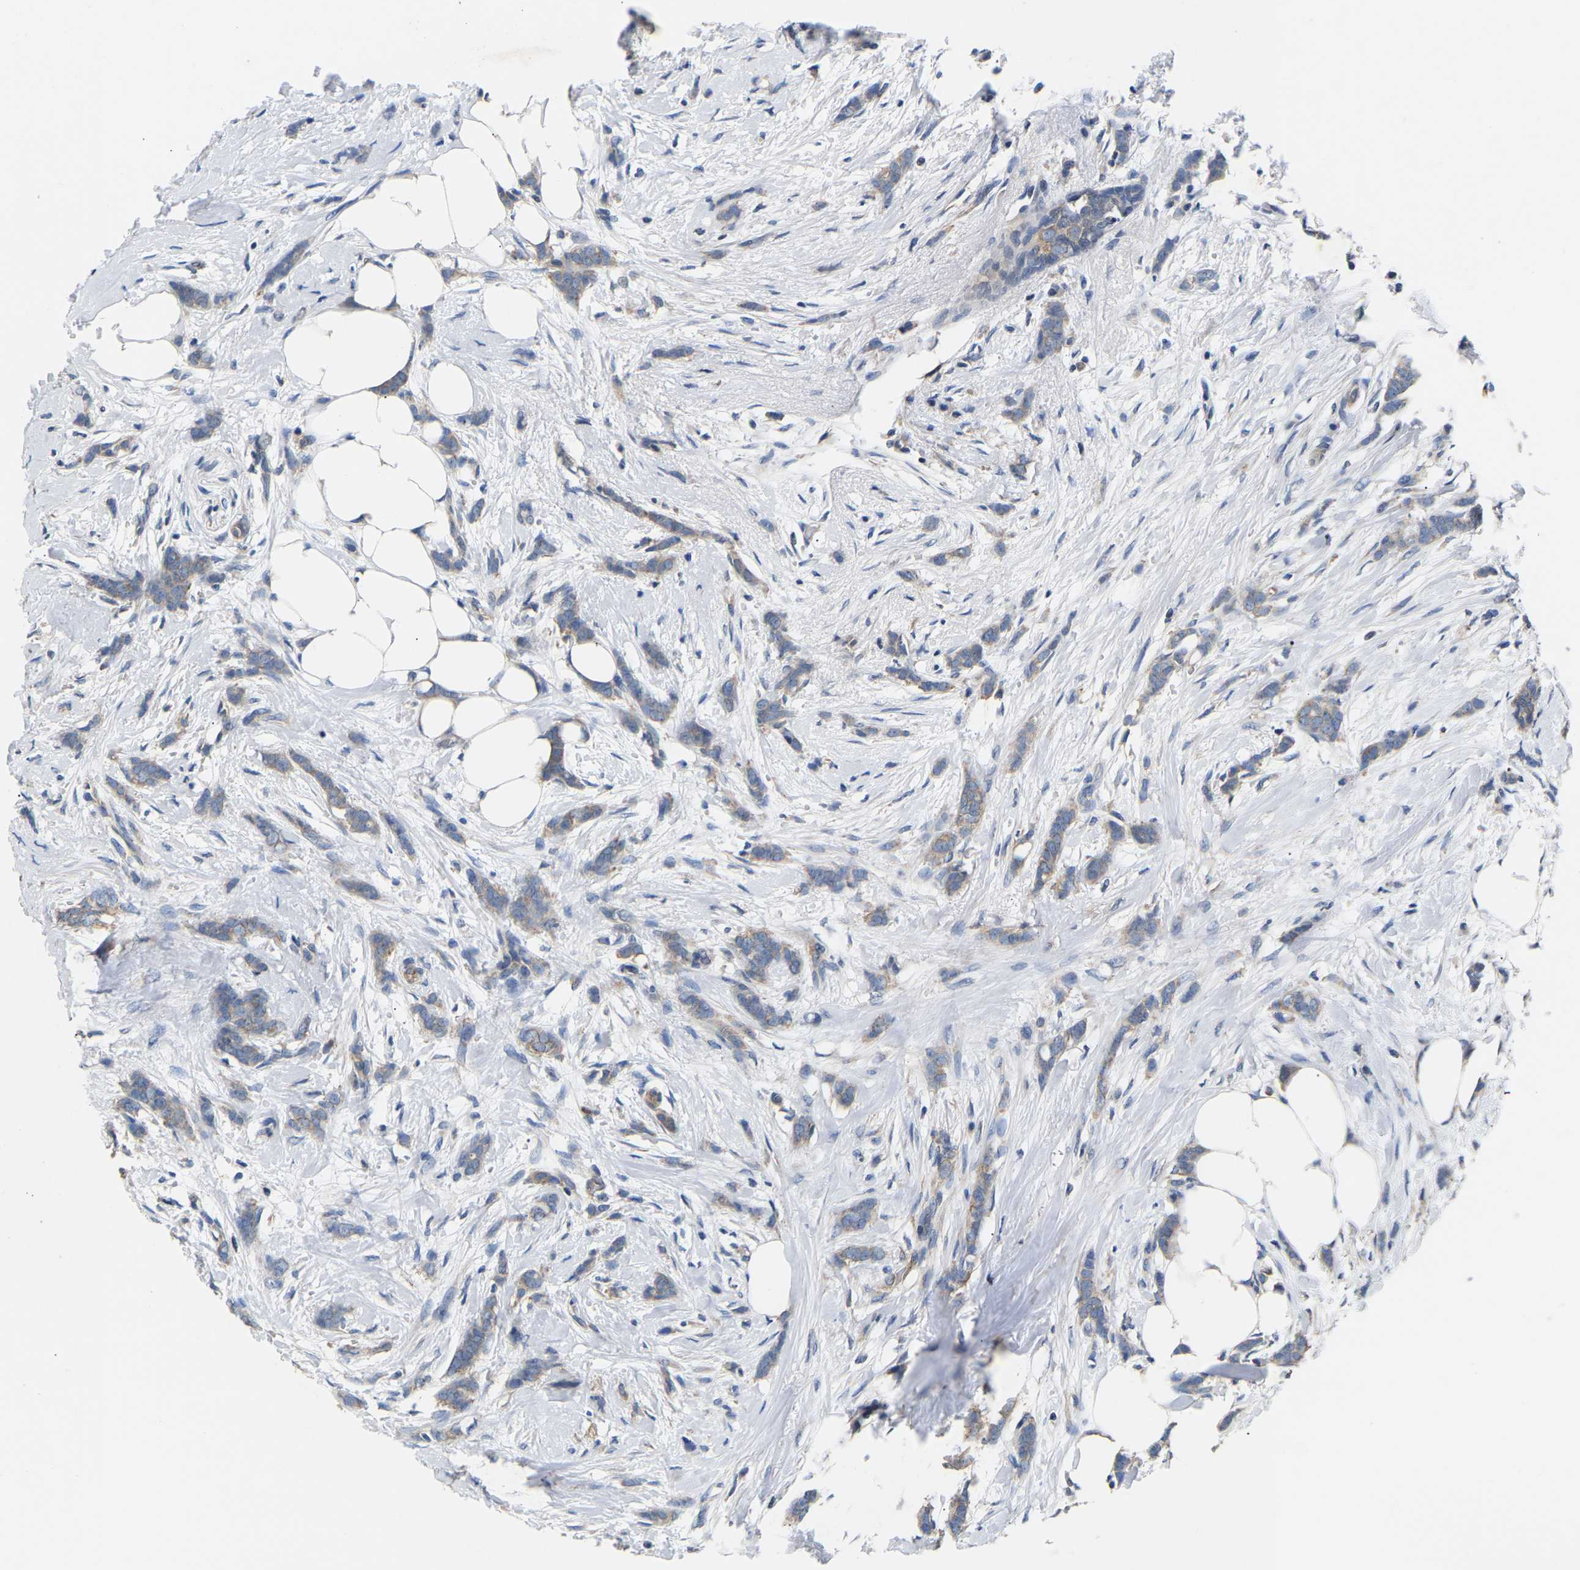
{"staining": {"intensity": "weak", "quantity": ">75%", "location": "cytoplasmic/membranous"}, "tissue": "breast cancer", "cell_type": "Tumor cells", "image_type": "cancer", "snomed": [{"axis": "morphology", "description": "Lobular carcinoma, in situ"}, {"axis": "morphology", "description": "Lobular carcinoma"}, {"axis": "topography", "description": "Breast"}], "caption": "The micrograph demonstrates staining of lobular carcinoma (breast), revealing weak cytoplasmic/membranous protein expression (brown color) within tumor cells. The staining is performed using DAB (3,3'-diaminobenzidine) brown chromogen to label protein expression. The nuclei are counter-stained blue using hematoxylin.", "gene": "AIMP2", "patient": {"sex": "female", "age": 41}}